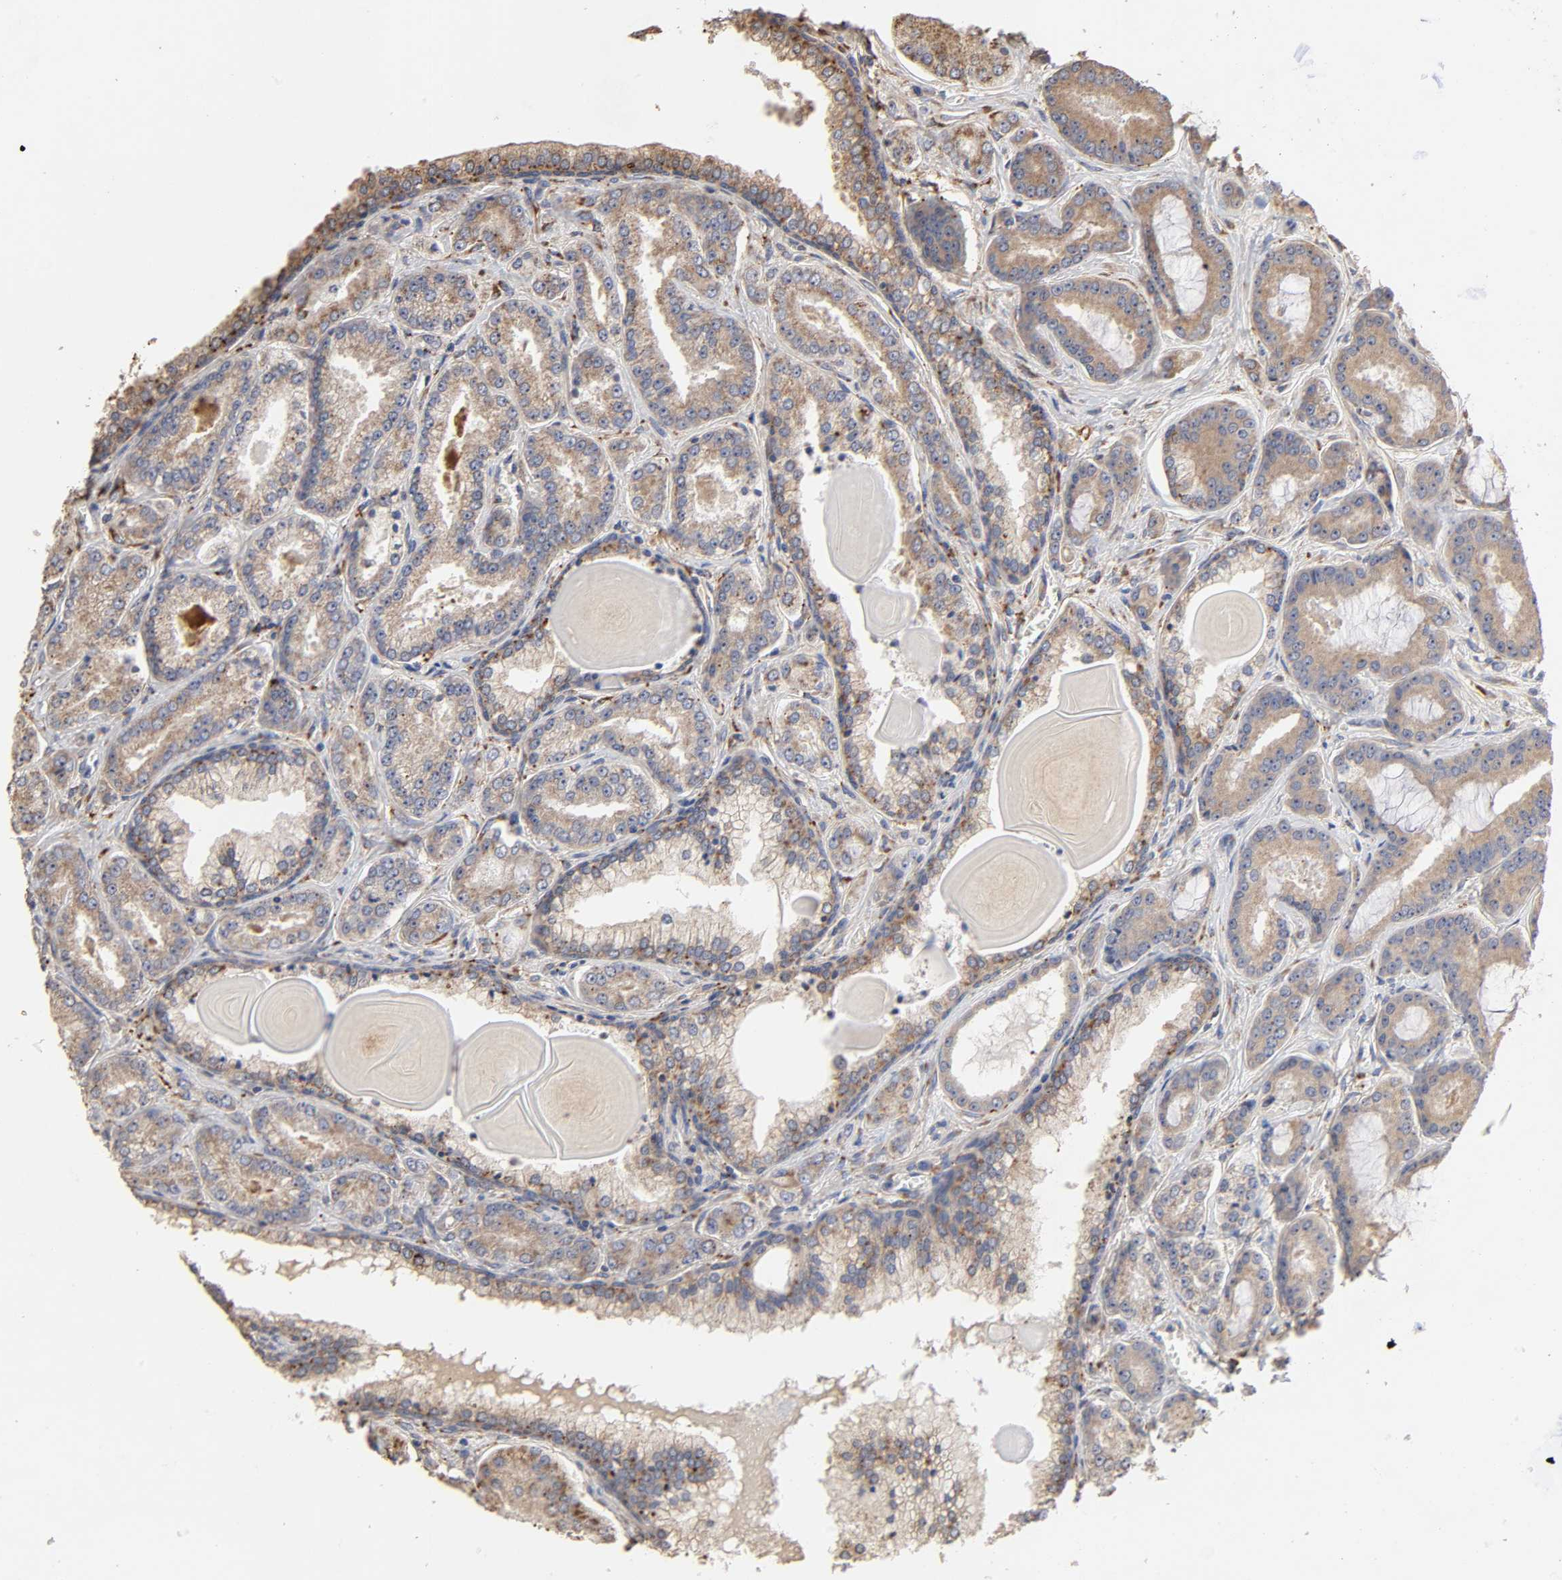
{"staining": {"intensity": "moderate", "quantity": ">75%", "location": "cytoplasmic/membranous"}, "tissue": "prostate cancer", "cell_type": "Tumor cells", "image_type": "cancer", "snomed": [{"axis": "morphology", "description": "Adenocarcinoma, Low grade"}, {"axis": "topography", "description": "Prostate"}], "caption": "High-power microscopy captured an IHC histopathology image of prostate cancer (low-grade adenocarcinoma), revealing moderate cytoplasmic/membranous staining in about >75% of tumor cells.", "gene": "EIF4G2", "patient": {"sex": "male", "age": 59}}